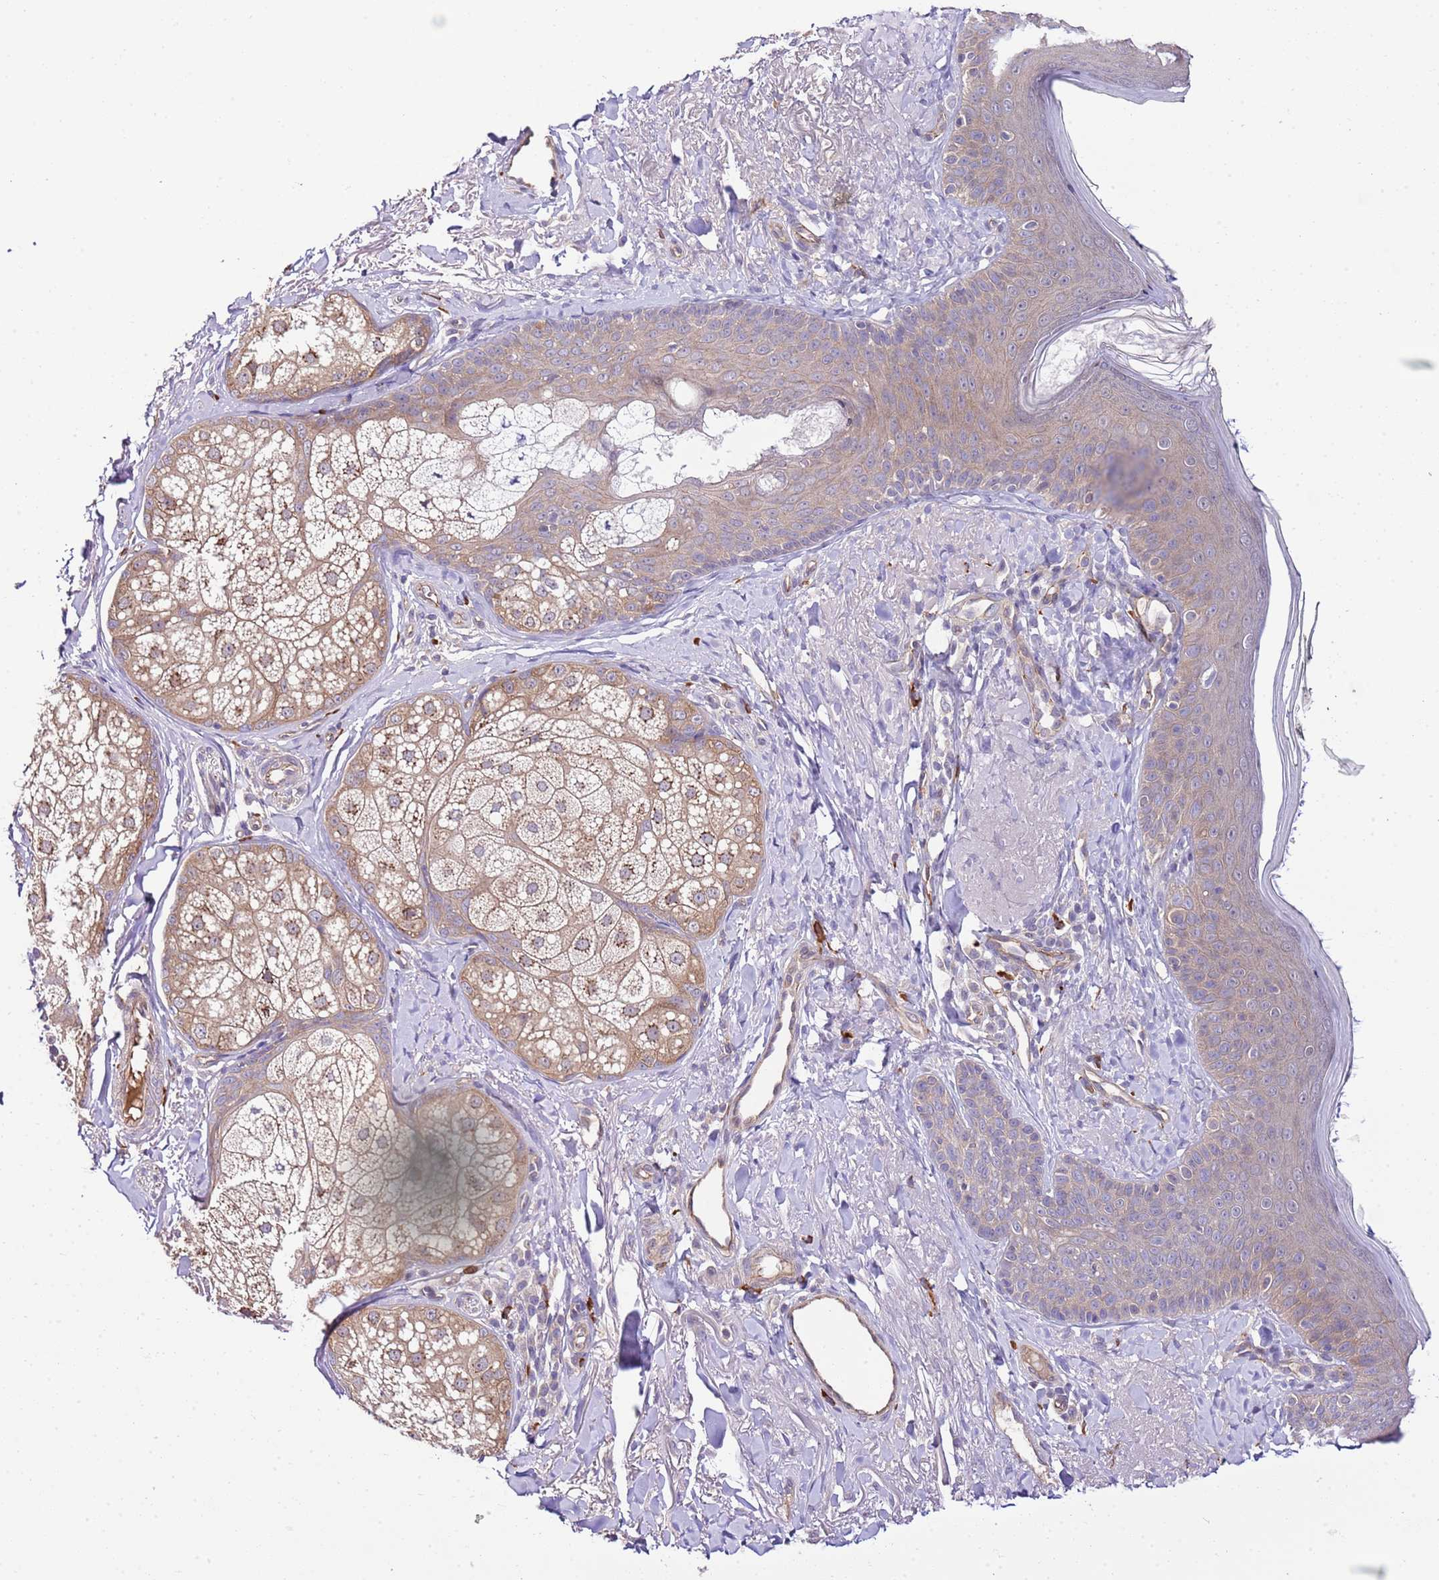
{"staining": {"intensity": "negative", "quantity": "none", "location": "none"}, "tissue": "skin", "cell_type": "Fibroblasts", "image_type": "normal", "snomed": [{"axis": "morphology", "description": "Normal tissue, NOS"}, {"axis": "topography", "description": "Skin"}], "caption": "Immunohistochemistry (IHC) micrograph of unremarkable skin: human skin stained with DAB shows no significant protein staining in fibroblasts.", "gene": "DONSON", "patient": {"sex": "male", "age": 57}}